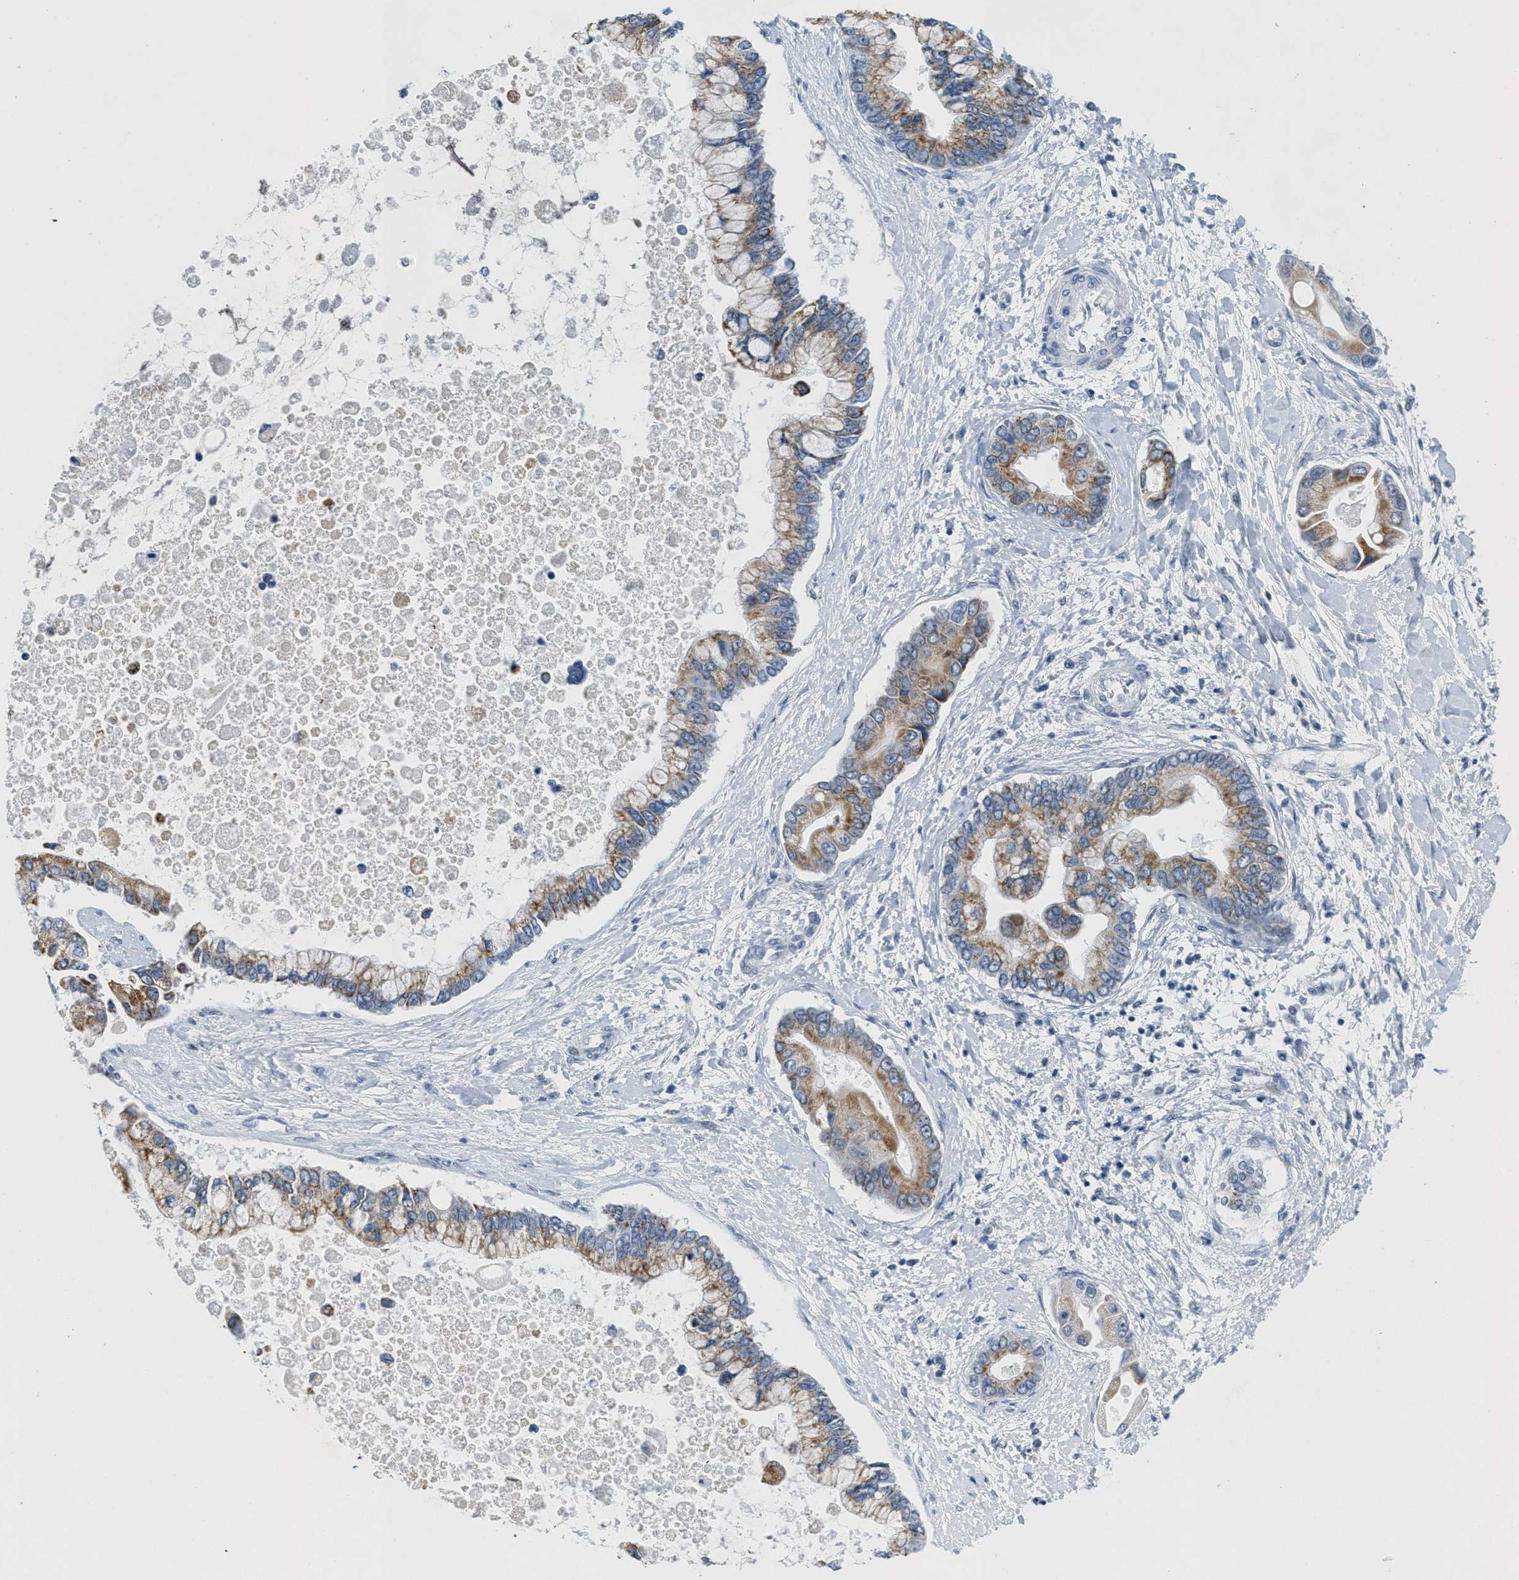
{"staining": {"intensity": "moderate", "quantity": ">75%", "location": "cytoplasmic/membranous"}, "tissue": "liver cancer", "cell_type": "Tumor cells", "image_type": "cancer", "snomed": [{"axis": "morphology", "description": "Cholangiocarcinoma"}, {"axis": "topography", "description": "Liver"}], "caption": "Tumor cells reveal medium levels of moderate cytoplasmic/membranous expression in about >75% of cells in human liver cholangiocarcinoma.", "gene": "HS3ST2", "patient": {"sex": "male", "age": 50}}